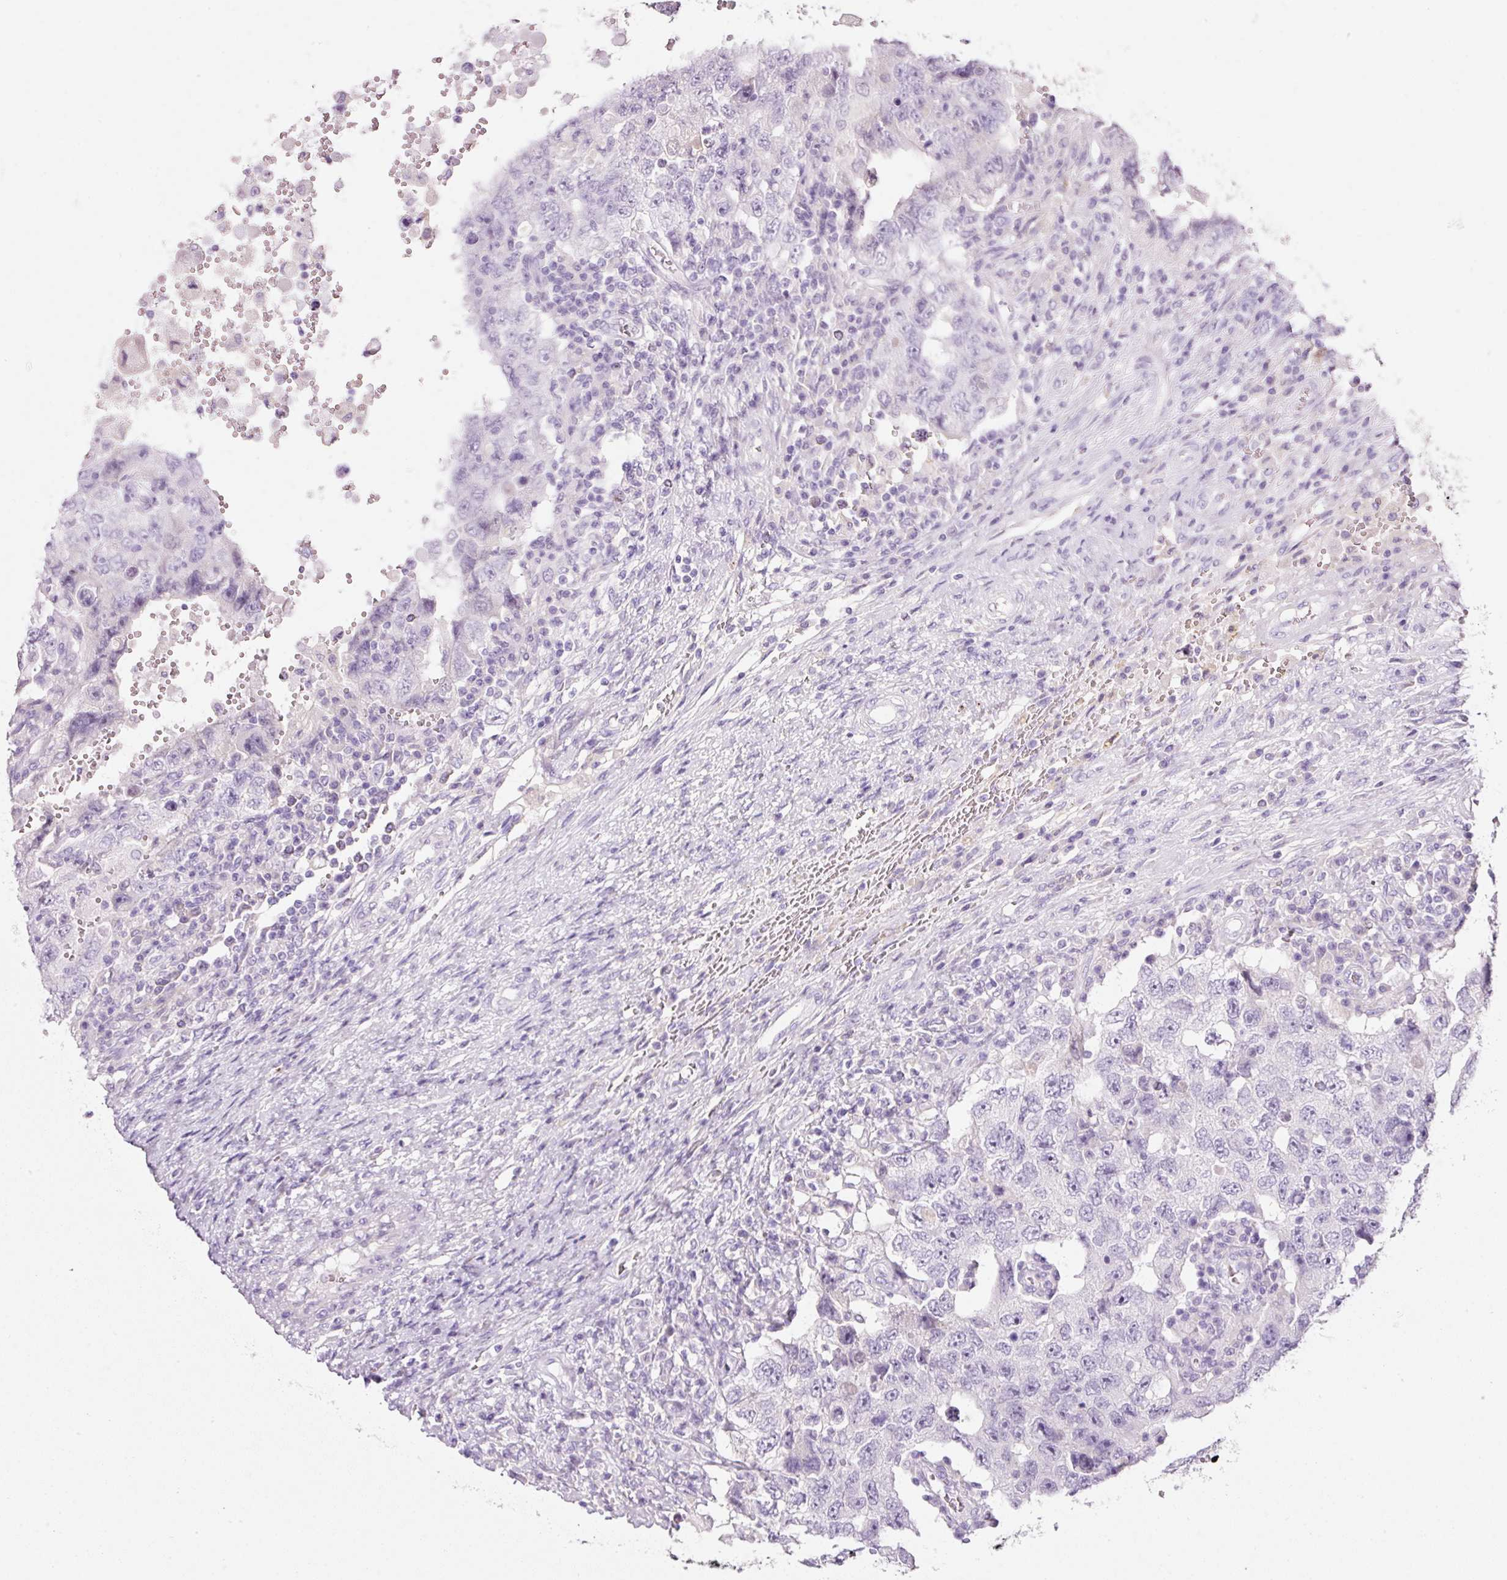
{"staining": {"intensity": "negative", "quantity": "none", "location": "none"}, "tissue": "testis cancer", "cell_type": "Tumor cells", "image_type": "cancer", "snomed": [{"axis": "morphology", "description": "Carcinoma, Embryonal, NOS"}, {"axis": "topography", "description": "Testis"}], "caption": "An immunohistochemistry histopathology image of testis cancer (embryonal carcinoma) is shown. There is no staining in tumor cells of testis cancer (embryonal carcinoma).", "gene": "DNM1", "patient": {"sex": "male", "age": 26}}